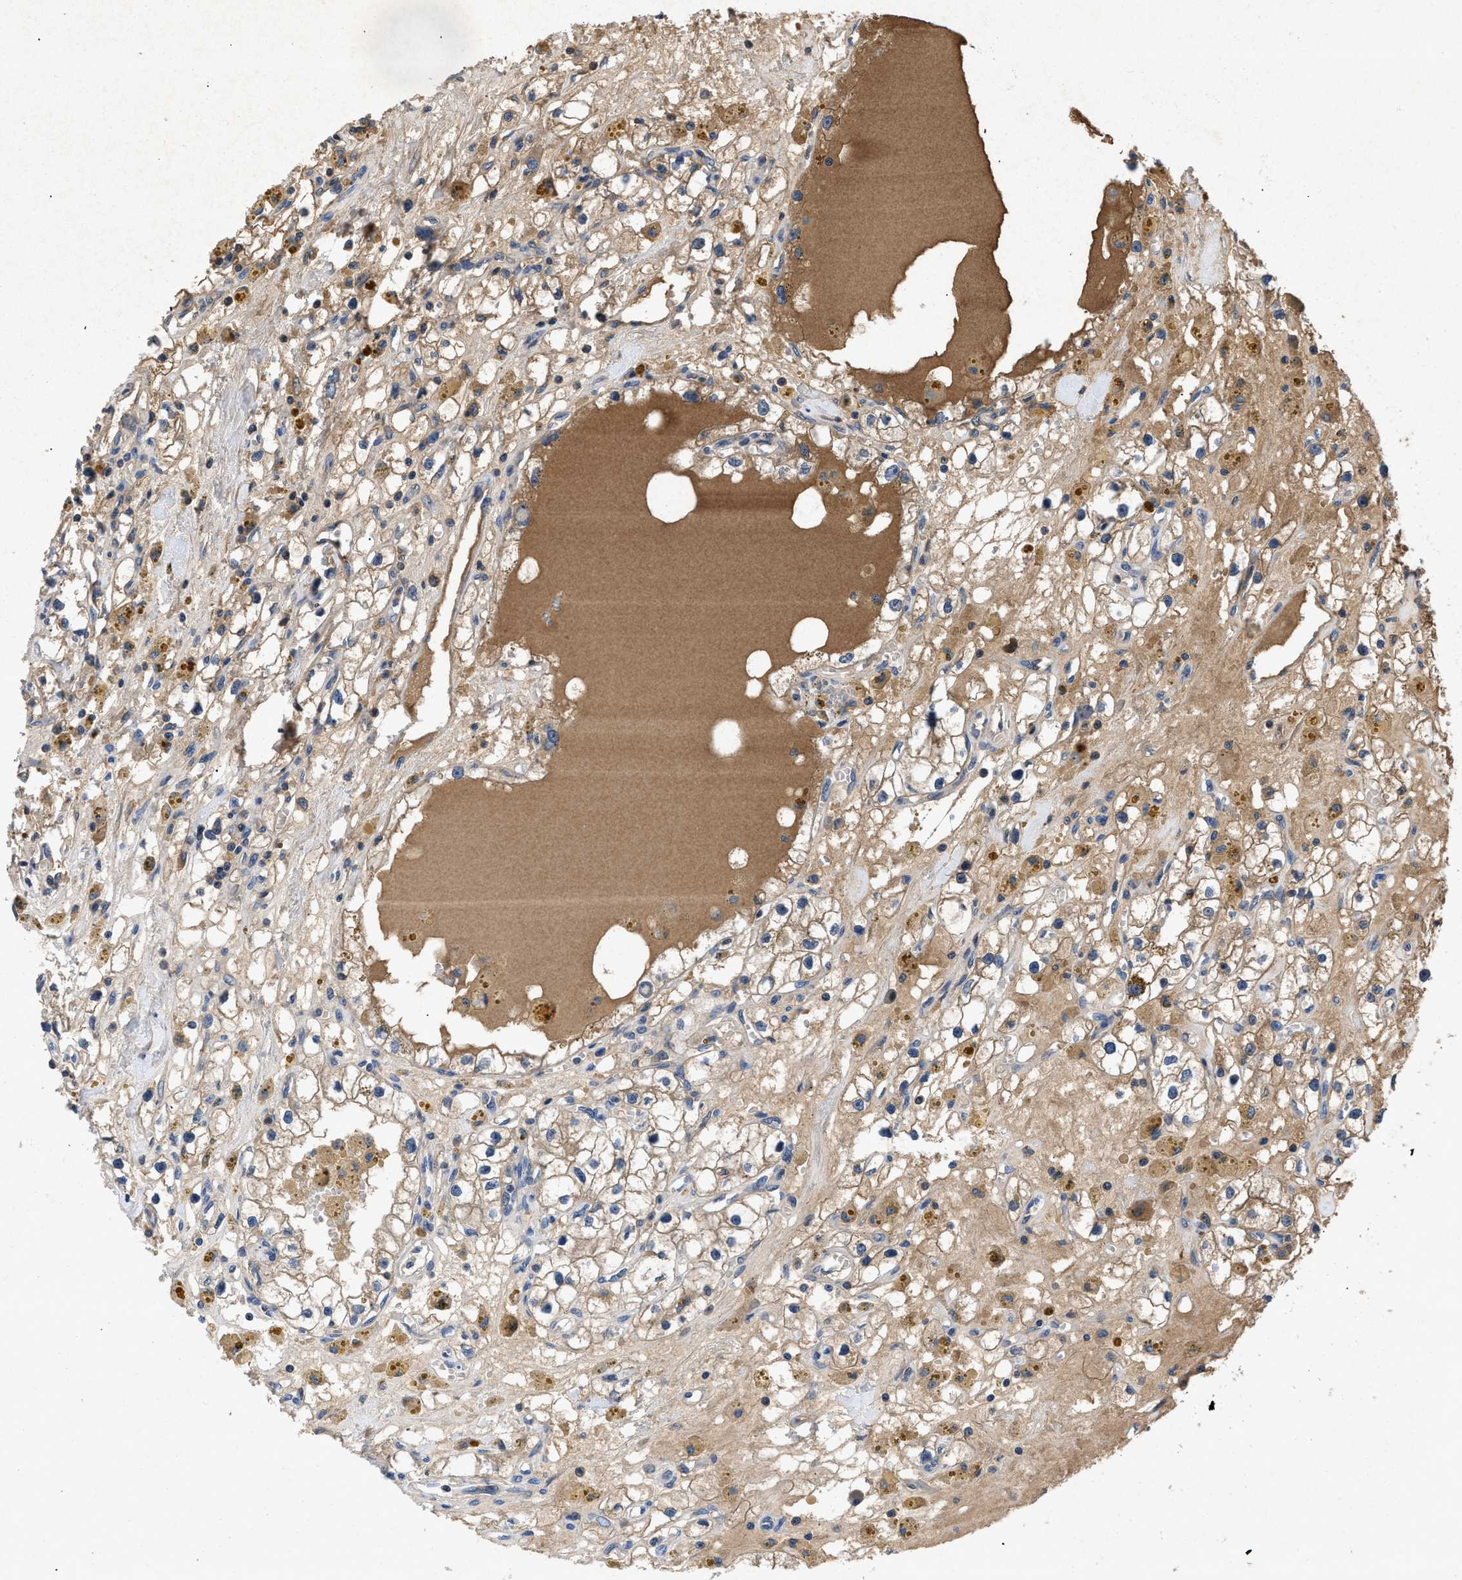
{"staining": {"intensity": "moderate", "quantity": ">75%", "location": "cytoplasmic/membranous"}, "tissue": "renal cancer", "cell_type": "Tumor cells", "image_type": "cancer", "snomed": [{"axis": "morphology", "description": "Adenocarcinoma, NOS"}, {"axis": "topography", "description": "Kidney"}], "caption": "A photomicrograph of human renal cancer stained for a protein shows moderate cytoplasmic/membranous brown staining in tumor cells.", "gene": "VPS4A", "patient": {"sex": "male", "age": 56}}